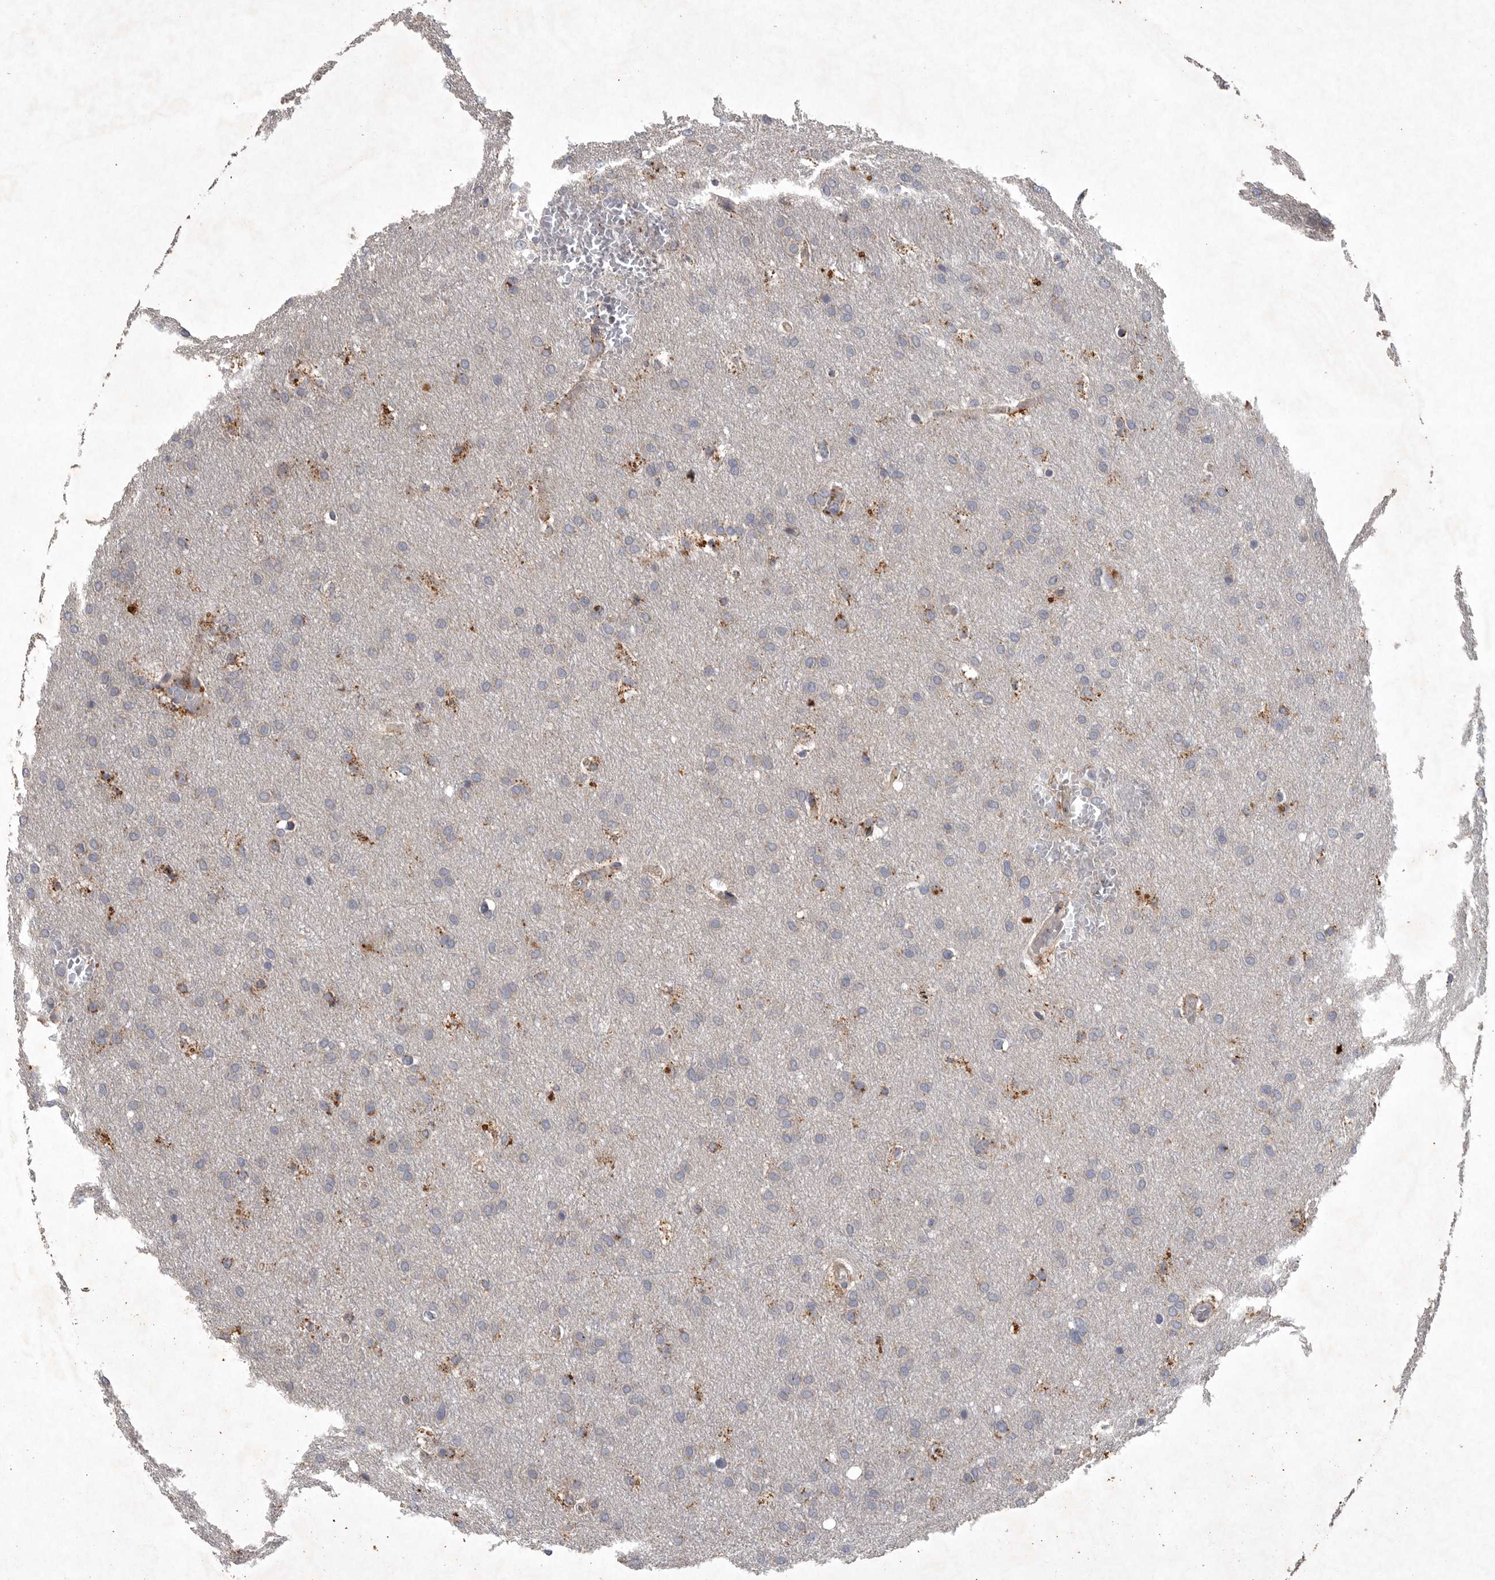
{"staining": {"intensity": "moderate", "quantity": "<25%", "location": "cytoplasmic/membranous"}, "tissue": "glioma", "cell_type": "Tumor cells", "image_type": "cancer", "snomed": [{"axis": "morphology", "description": "Glioma, malignant, Low grade"}, {"axis": "topography", "description": "Brain"}], "caption": "Approximately <25% of tumor cells in human glioma display moderate cytoplasmic/membranous protein expression as visualized by brown immunohistochemical staining.", "gene": "LAMTOR3", "patient": {"sex": "female", "age": 37}}